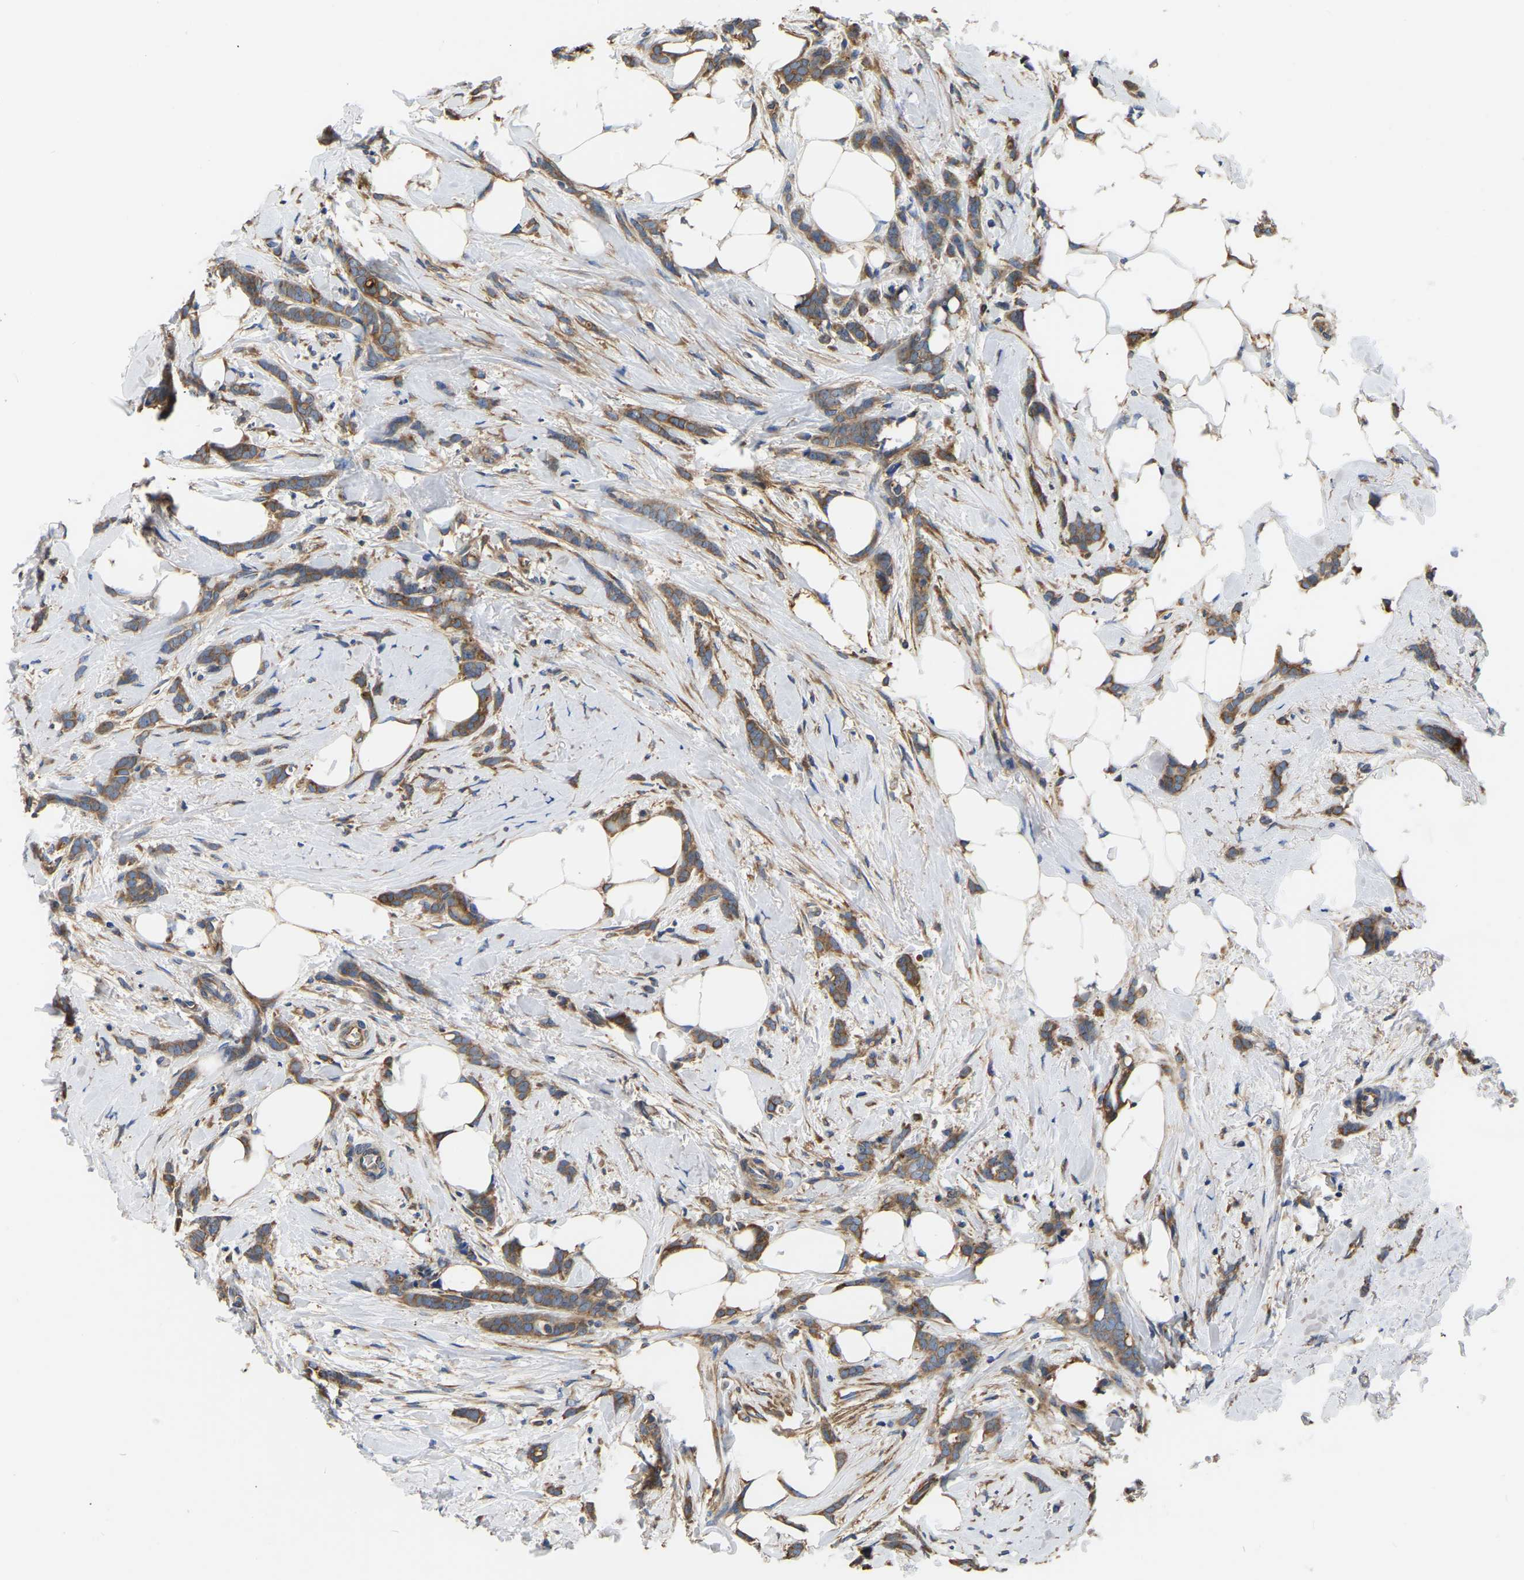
{"staining": {"intensity": "moderate", "quantity": ">75%", "location": "cytoplasmic/membranous"}, "tissue": "breast cancer", "cell_type": "Tumor cells", "image_type": "cancer", "snomed": [{"axis": "morphology", "description": "Lobular carcinoma, in situ"}, {"axis": "morphology", "description": "Lobular carcinoma"}, {"axis": "topography", "description": "Breast"}], "caption": "Brown immunohistochemical staining in breast lobular carcinoma displays moderate cytoplasmic/membranous staining in approximately >75% of tumor cells.", "gene": "GARS1", "patient": {"sex": "female", "age": 41}}